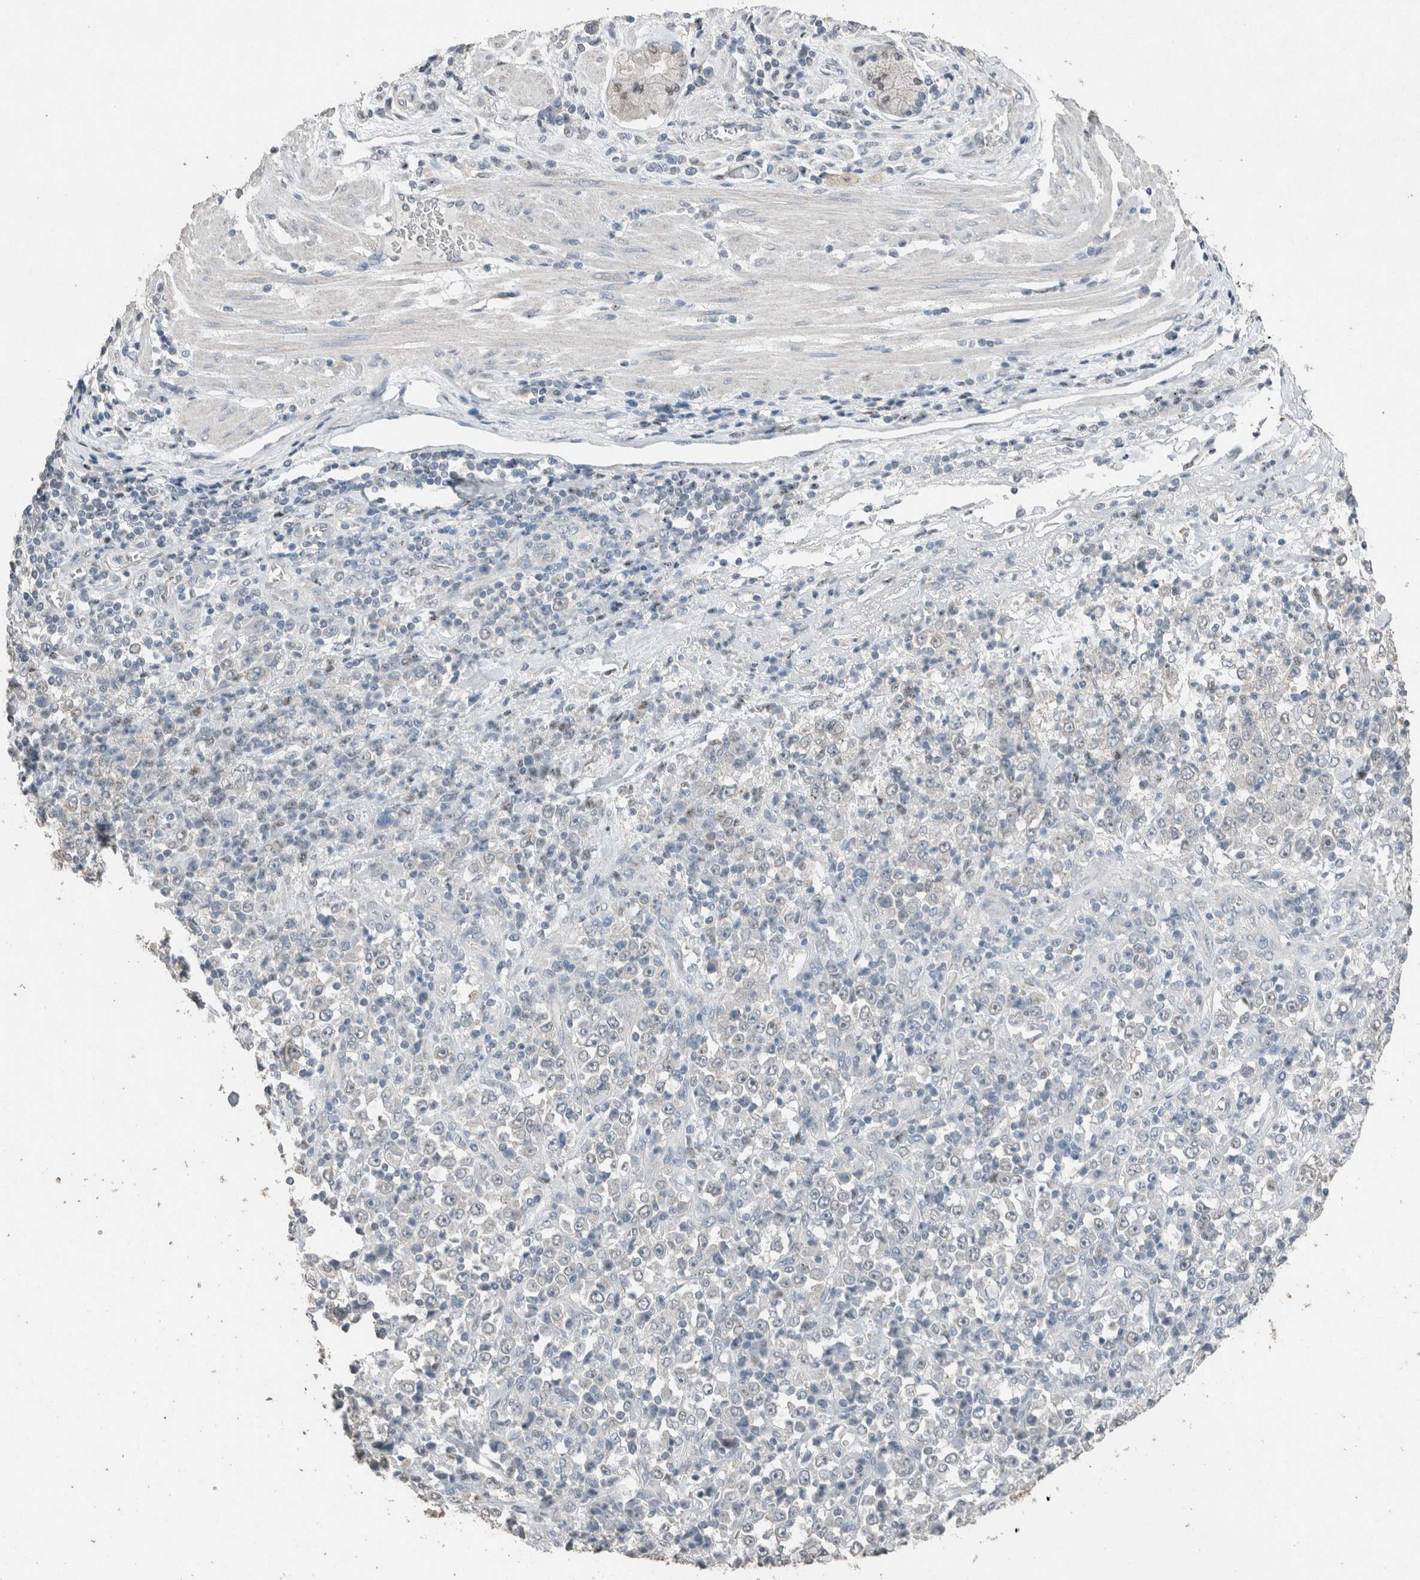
{"staining": {"intensity": "negative", "quantity": "none", "location": "none"}, "tissue": "stomach cancer", "cell_type": "Tumor cells", "image_type": "cancer", "snomed": [{"axis": "morphology", "description": "Normal tissue, NOS"}, {"axis": "morphology", "description": "Adenocarcinoma, NOS"}, {"axis": "topography", "description": "Stomach, upper"}, {"axis": "topography", "description": "Stomach"}], "caption": "This is a photomicrograph of immunohistochemistry staining of stomach cancer, which shows no positivity in tumor cells.", "gene": "ACVR2B", "patient": {"sex": "male", "age": 59}}